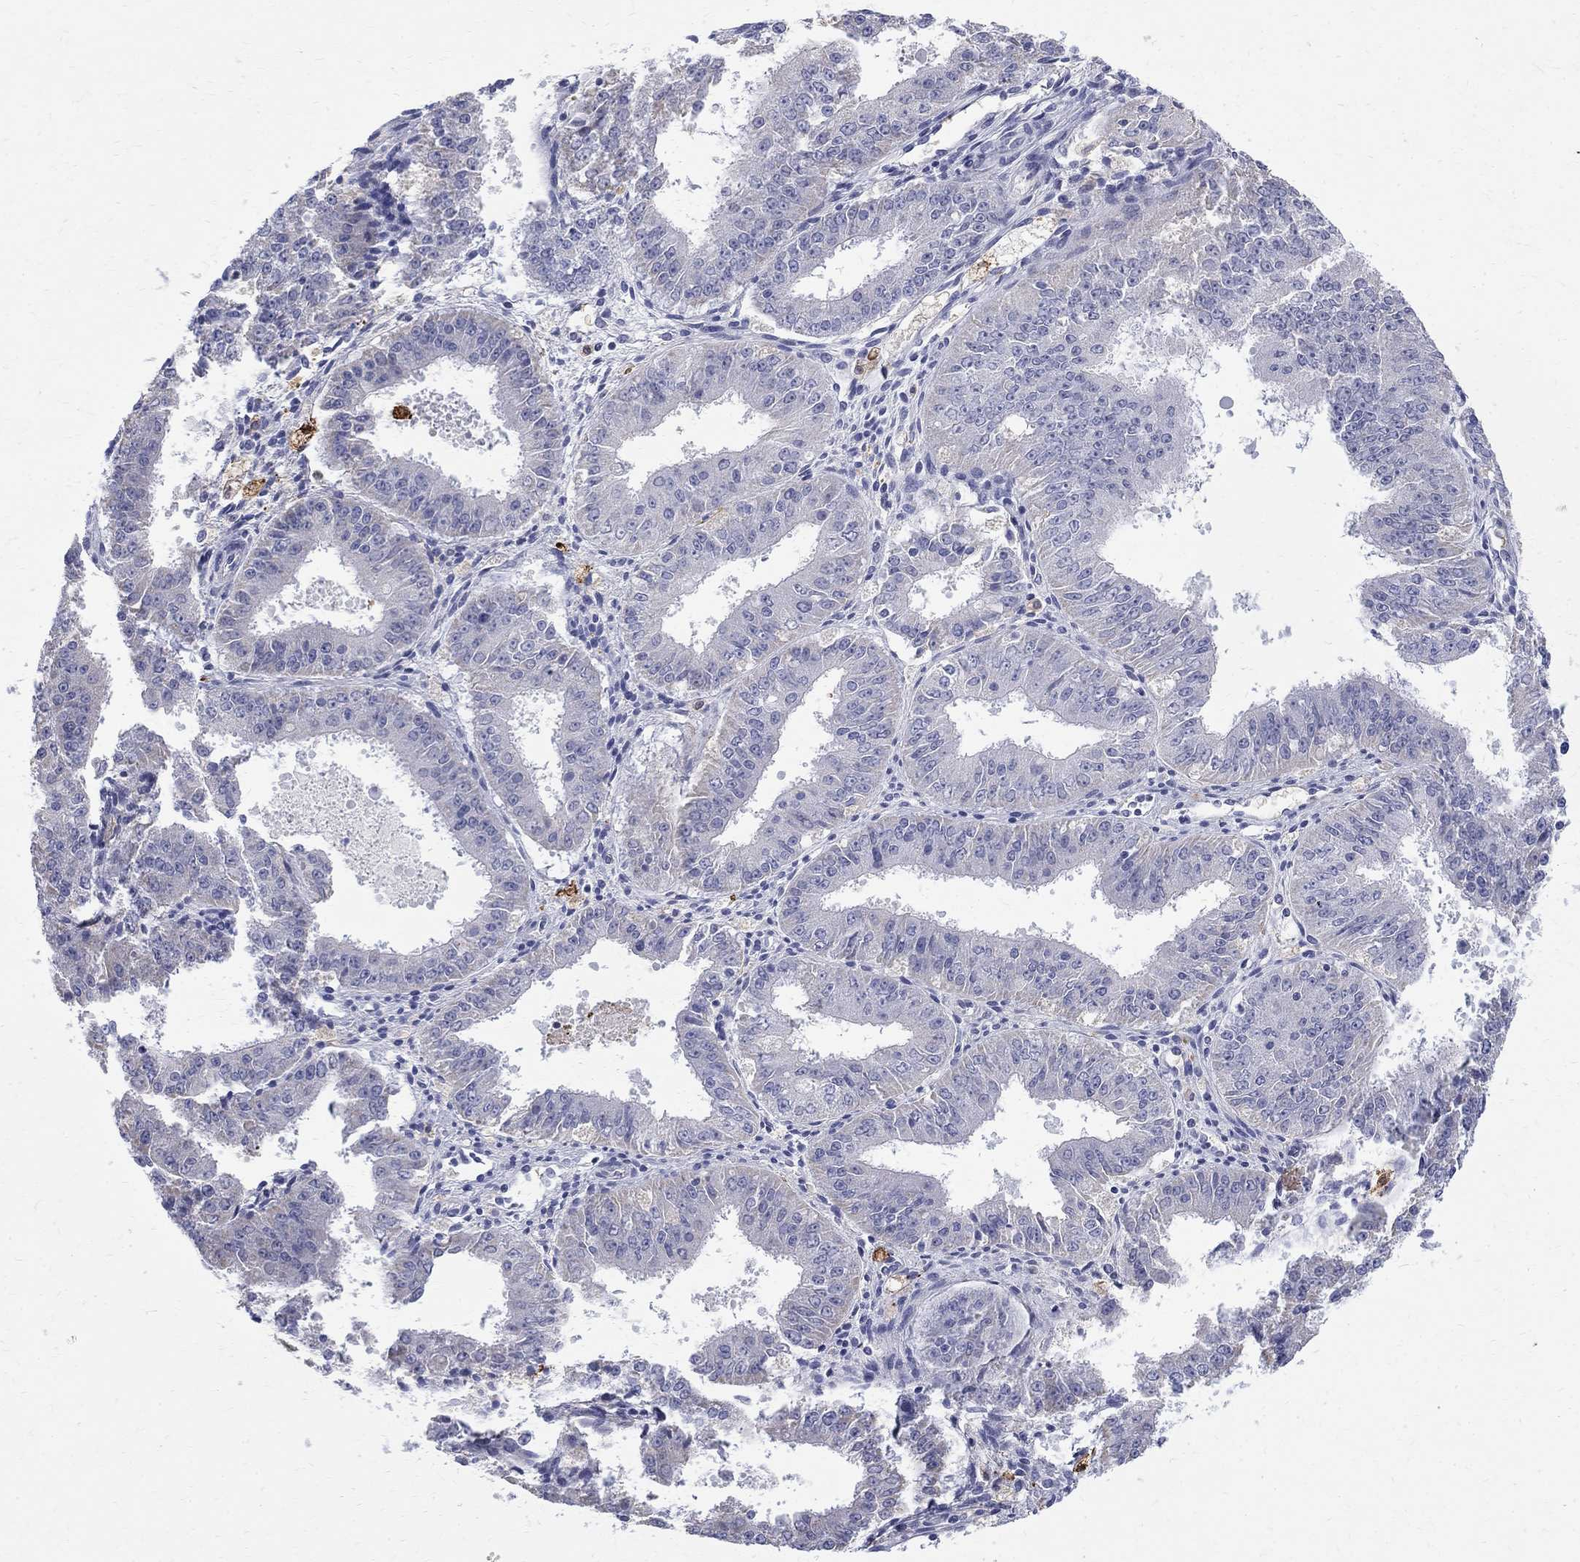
{"staining": {"intensity": "negative", "quantity": "none", "location": "none"}, "tissue": "ovarian cancer", "cell_type": "Tumor cells", "image_type": "cancer", "snomed": [{"axis": "morphology", "description": "Carcinoma, endometroid"}, {"axis": "topography", "description": "Ovary"}], "caption": "The image shows no significant staining in tumor cells of endometroid carcinoma (ovarian).", "gene": "AGER", "patient": {"sex": "female", "age": 42}}